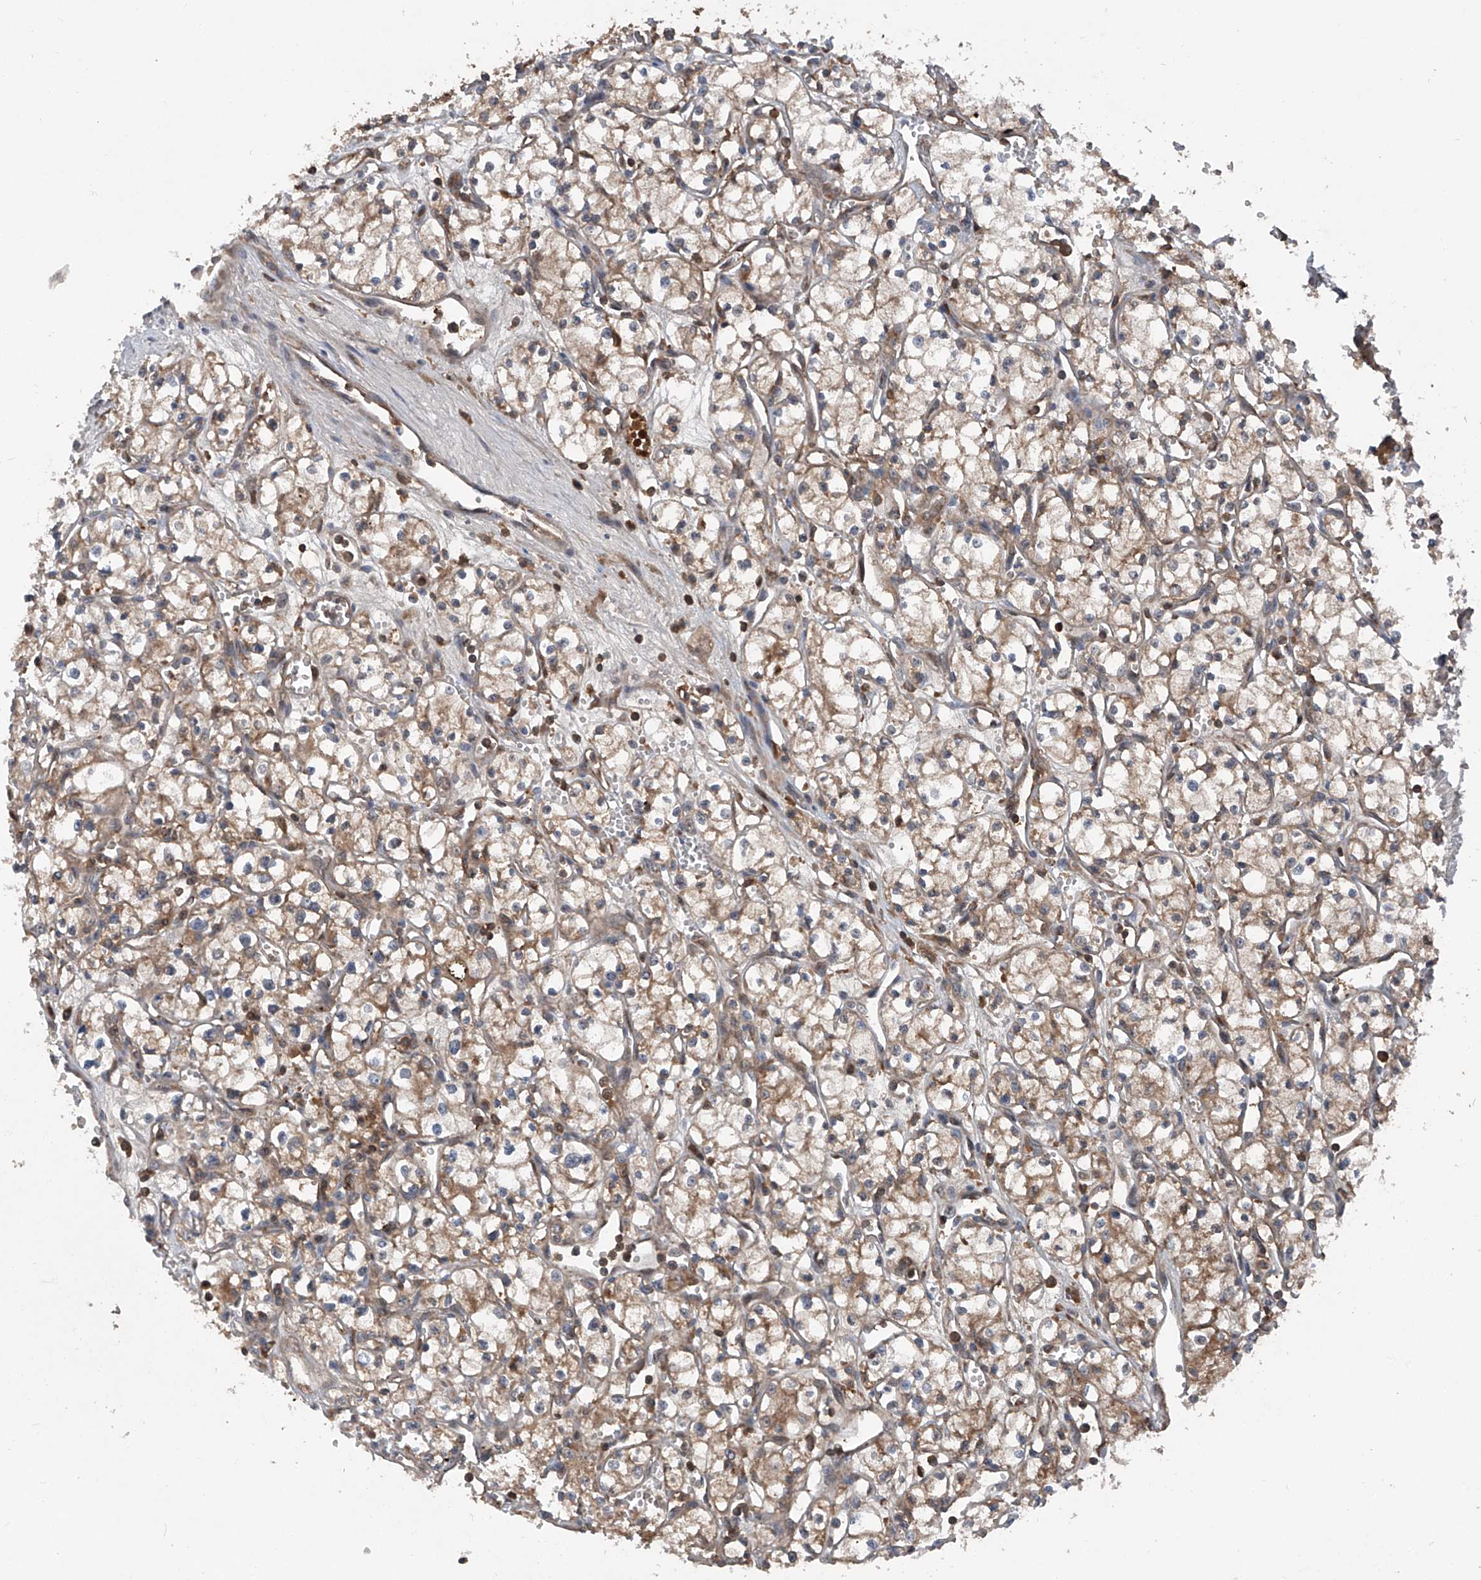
{"staining": {"intensity": "moderate", "quantity": ">75%", "location": "cytoplasmic/membranous"}, "tissue": "renal cancer", "cell_type": "Tumor cells", "image_type": "cancer", "snomed": [{"axis": "morphology", "description": "Adenocarcinoma, NOS"}, {"axis": "topography", "description": "Kidney"}], "caption": "Immunohistochemistry of human renal cancer exhibits medium levels of moderate cytoplasmic/membranous positivity in about >75% of tumor cells. (IHC, brightfield microscopy, high magnification).", "gene": "ASCC3", "patient": {"sex": "male", "age": 59}}